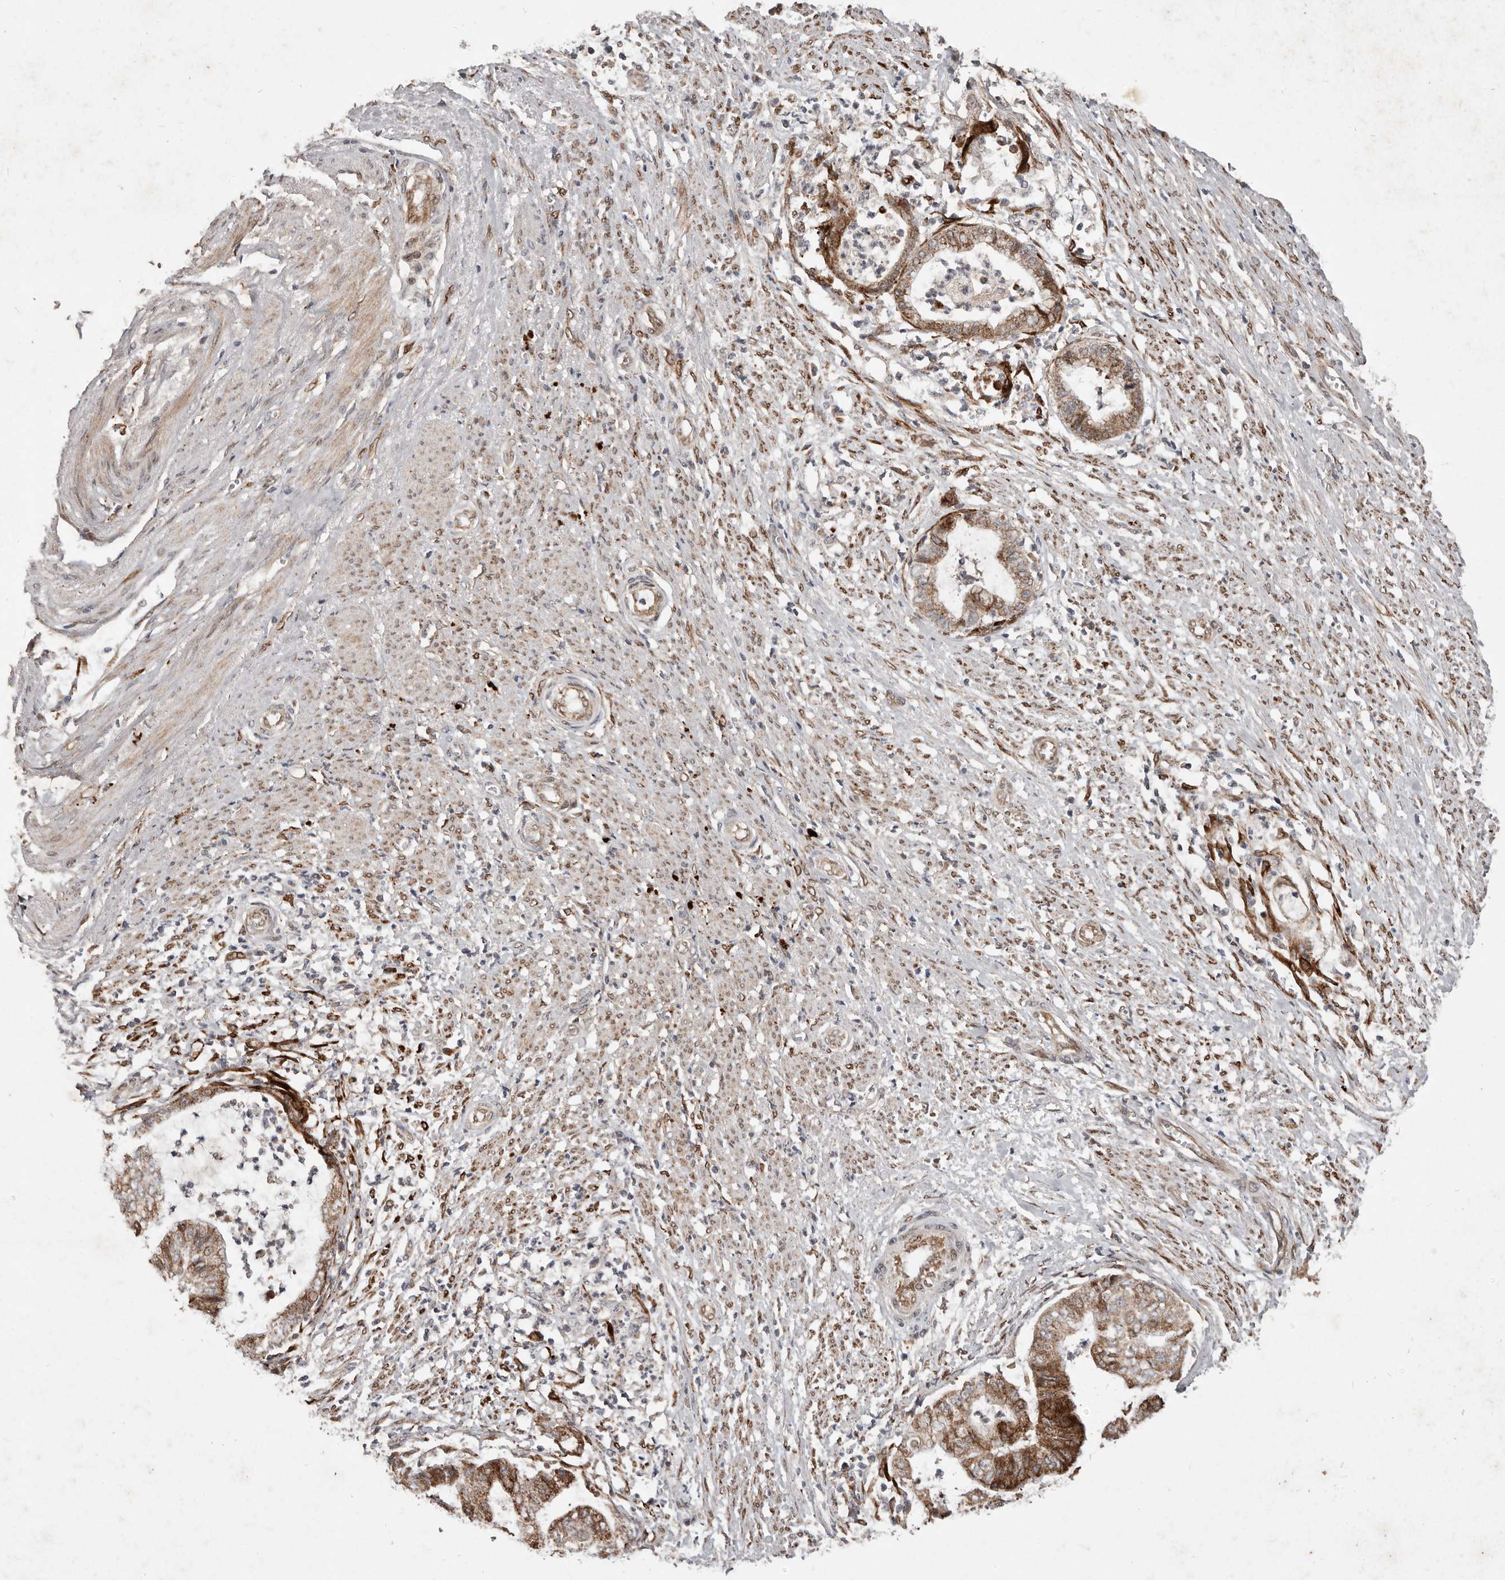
{"staining": {"intensity": "moderate", "quantity": ">75%", "location": "cytoplasmic/membranous"}, "tissue": "endometrial cancer", "cell_type": "Tumor cells", "image_type": "cancer", "snomed": [{"axis": "morphology", "description": "Necrosis, NOS"}, {"axis": "morphology", "description": "Adenocarcinoma, NOS"}, {"axis": "topography", "description": "Endometrium"}], "caption": "A brown stain labels moderate cytoplasmic/membranous staining of a protein in human endometrial adenocarcinoma tumor cells.", "gene": "PLOD2", "patient": {"sex": "female", "age": 79}}